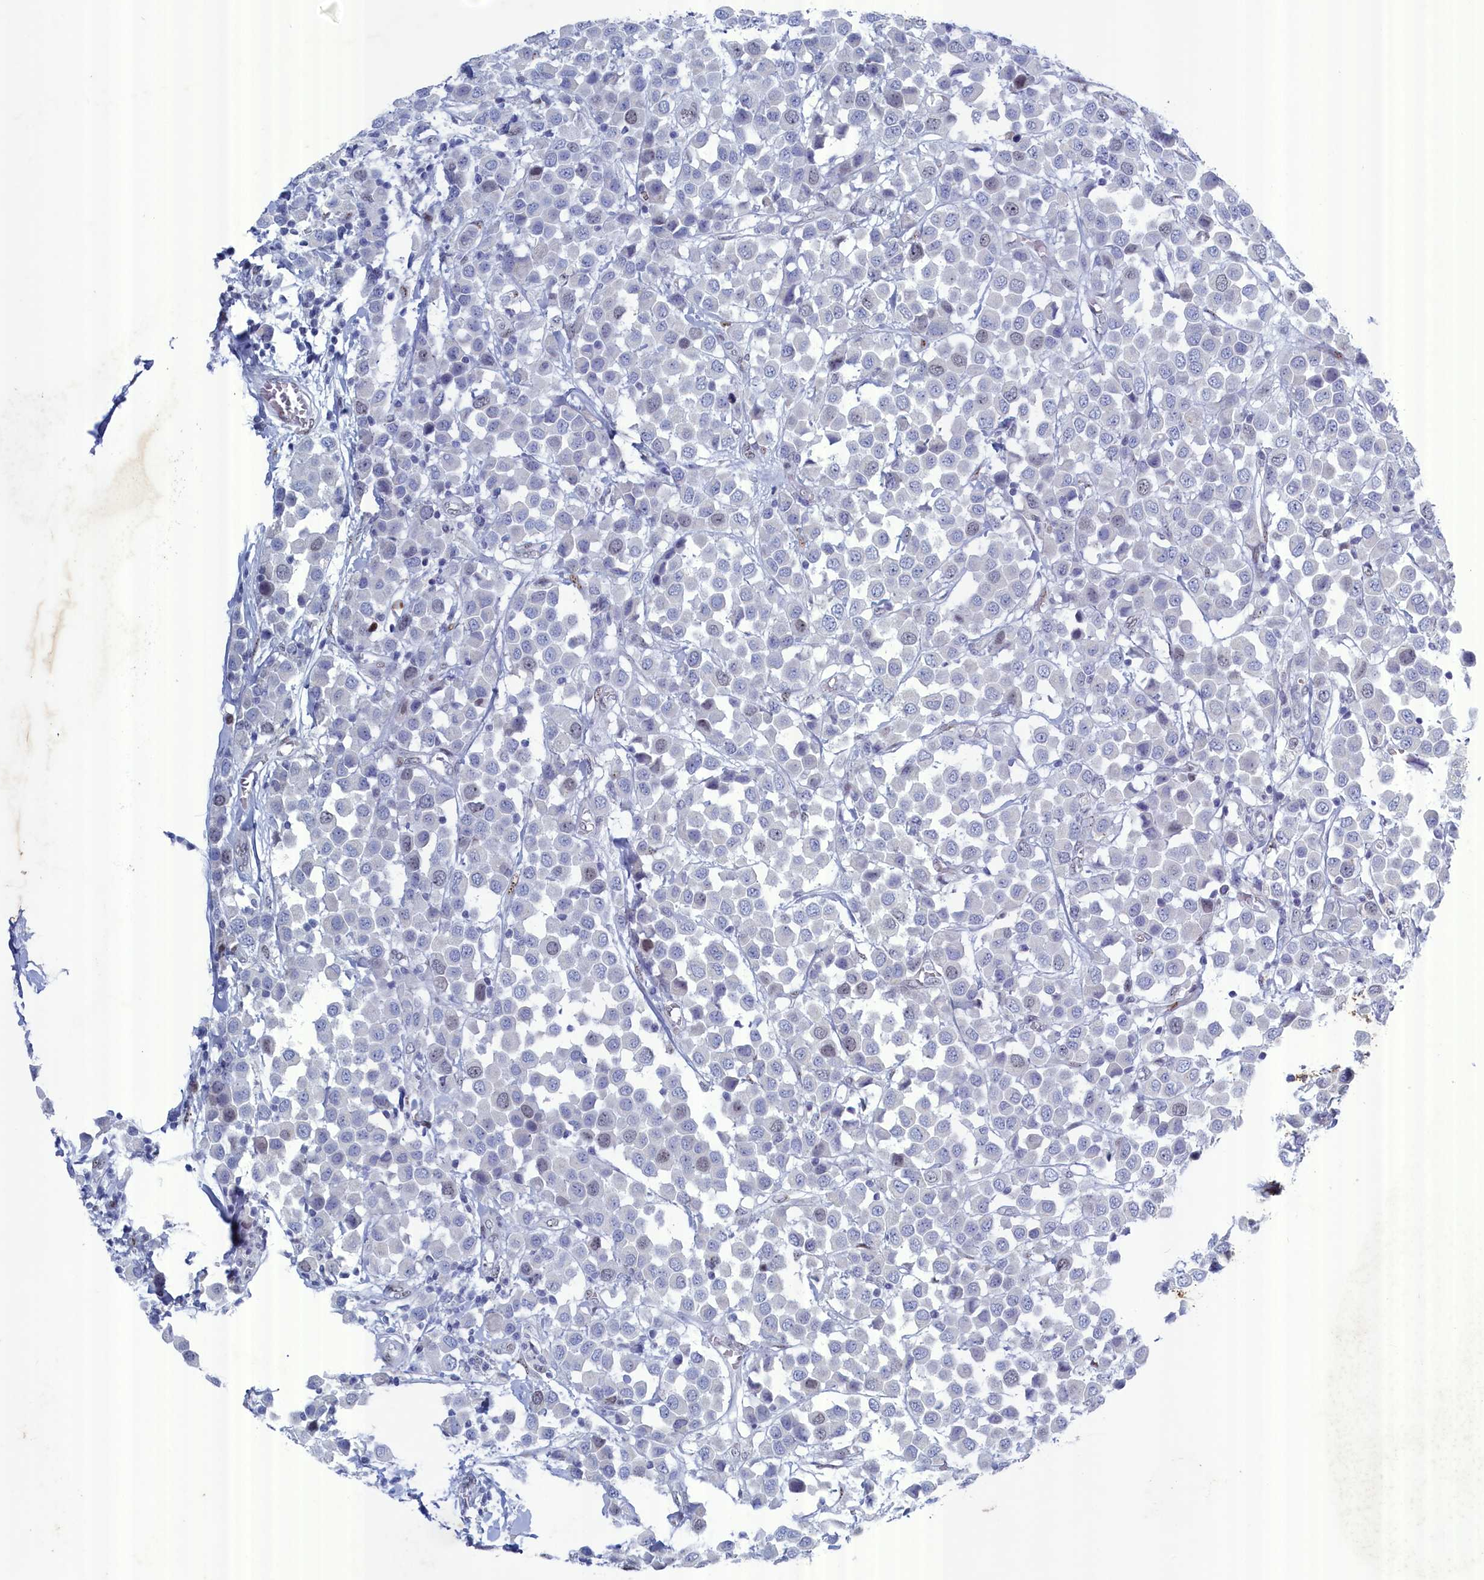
{"staining": {"intensity": "negative", "quantity": "none", "location": "none"}, "tissue": "breast cancer", "cell_type": "Tumor cells", "image_type": "cancer", "snomed": [{"axis": "morphology", "description": "Duct carcinoma"}, {"axis": "topography", "description": "Breast"}], "caption": "This is an IHC histopathology image of human breast intraductal carcinoma. There is no positivity in tumor cells.", "gene": "WDR76", "patient": {"sex": "female", "age": 61}}